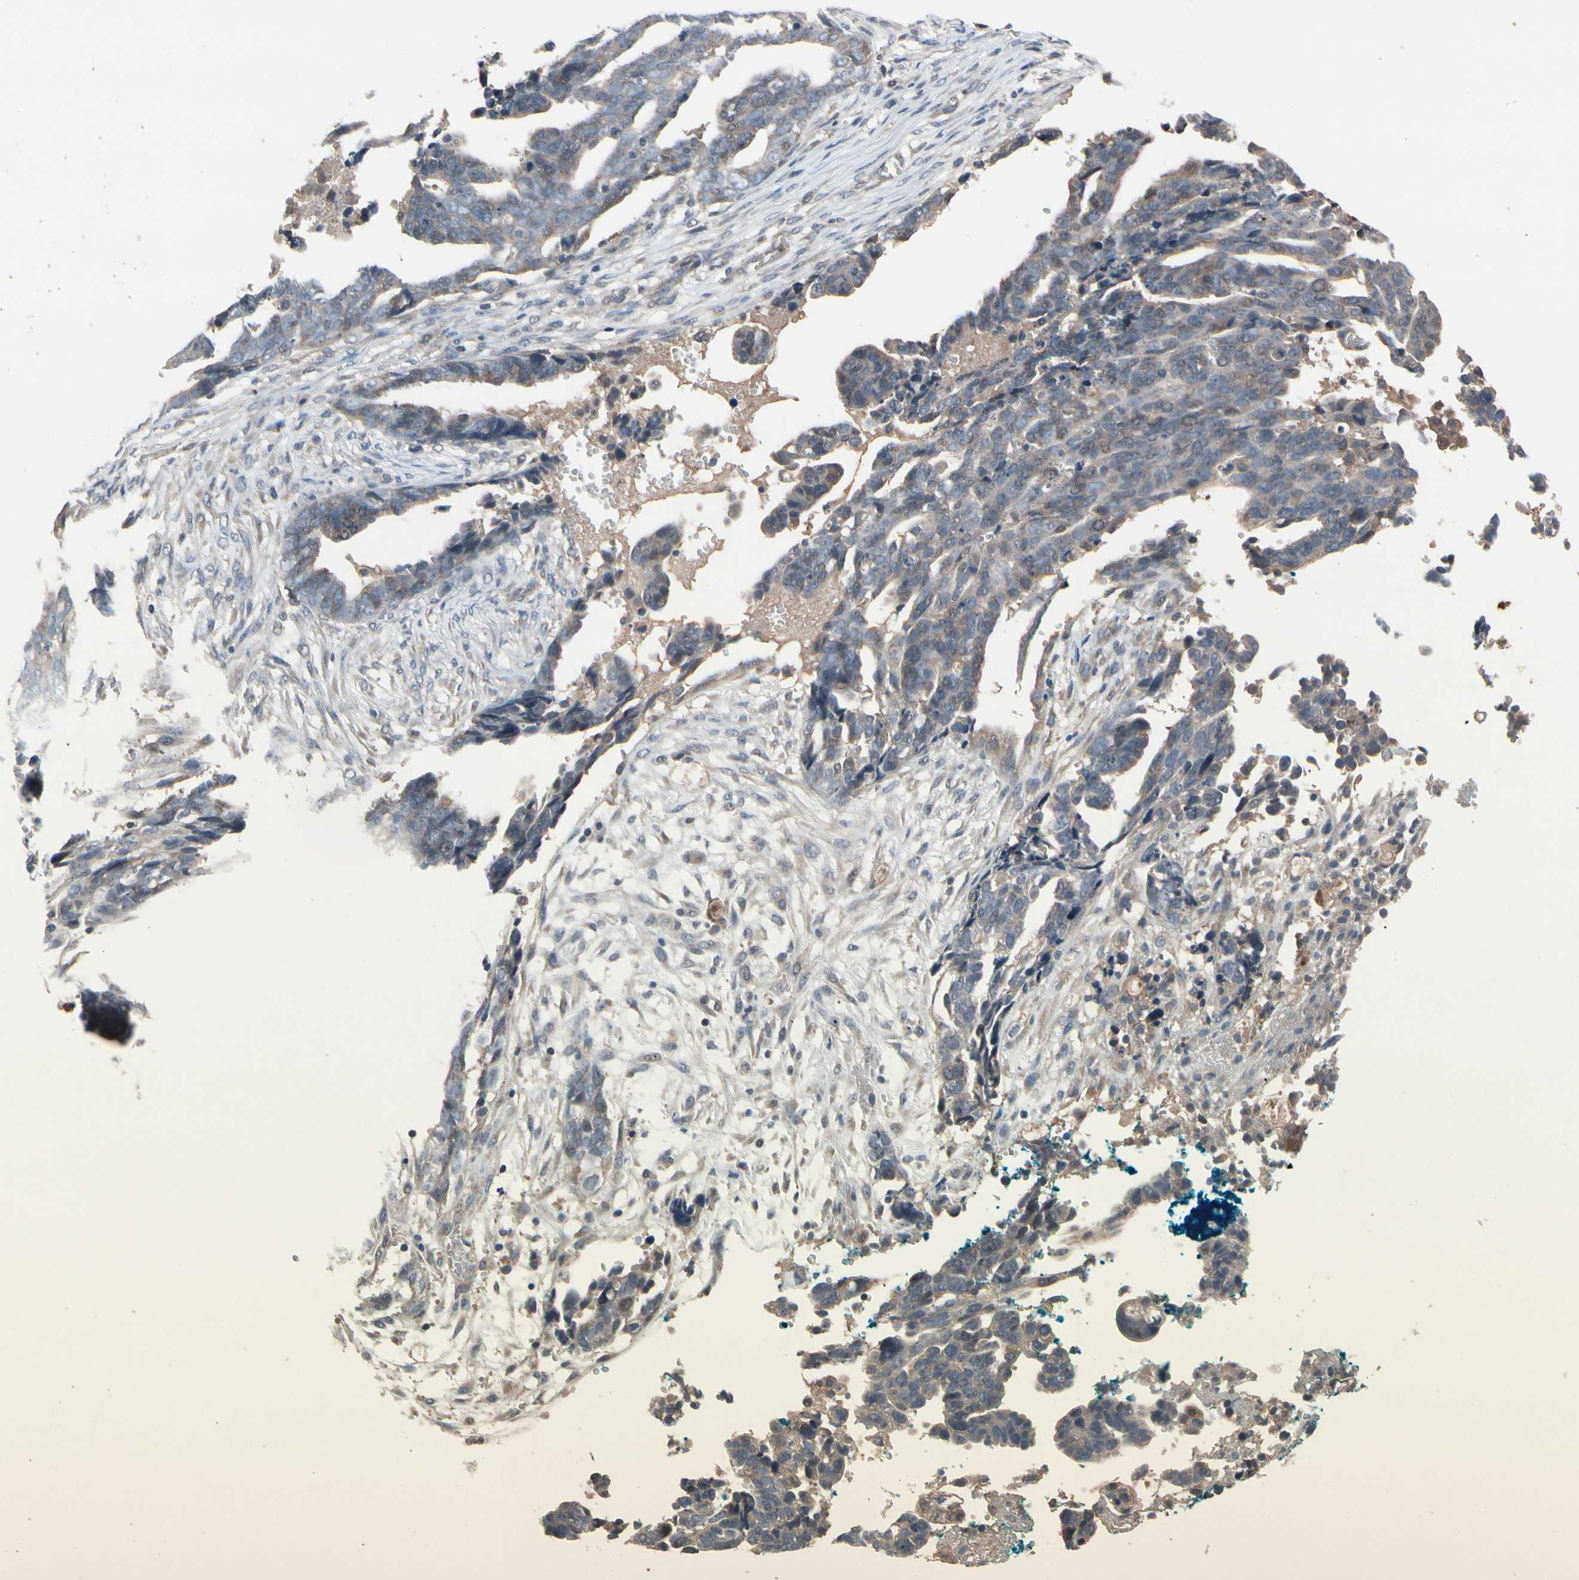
{"staining": {"intensity": "weak", "quantity": "25%-75%", "location": "cytoplasmic/membranous"}, "tissue": "ovarian cancer", "cell_type": "Tumor cells", "image_type": "cancer", "snomed": [{"axis": "morphology", "description": "Normal tissue, NOS"}, {"axis": "morphology", "description": "Cystadenocarcinoma, serous, NOS"}, {"axis": "topography", "description": "Fallopian tube"}, {"axis": "topography", "description": "Ovary"}], "caption": "Ovarian cancer stained with DAB (3,3'-diaminobenzidine) immunohistochemistry shows low levels of weak cytoplasmic/membranous positivity in approximately 25%-75% of tumor cells.", "gene": "NSF", "patient": {"sex": "female", "age": 56}}